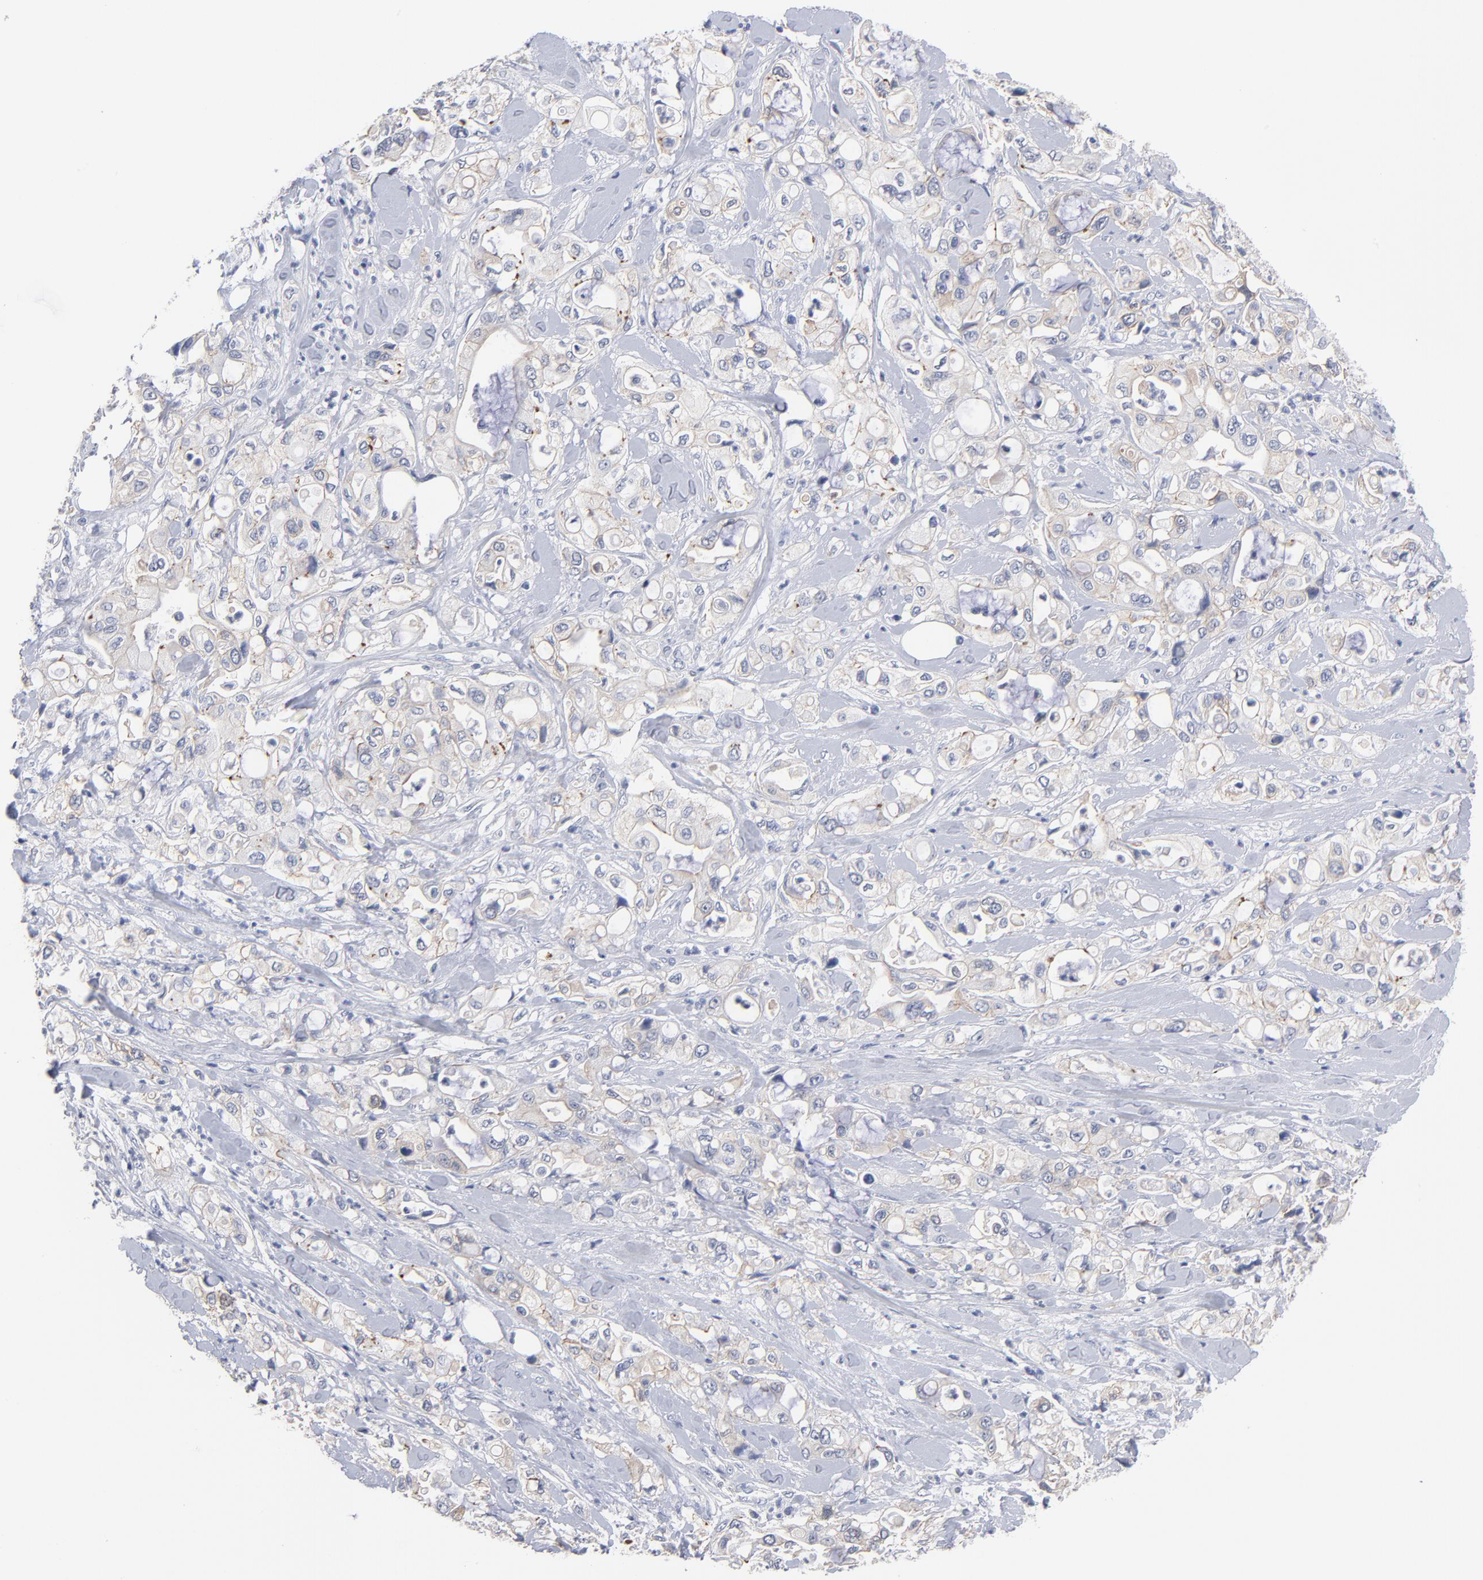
{"staining": {"intensity": "weak", "quantity": ">75%", "location": "cytoplasmic/membranous"}, "tissue": "pancreatic cancer", "cell_type": "Tumor cells", "image_type": "cancer", "snomed": [{"axis": "morphology", "description": "Adenocarcinoma, NOS"}, {"axis": "topography", "description": "Pancreas"}], "caption": "Immunohistochemical staining of human pancreatic adenocarcinoma reveals low levels of weak cytoplasmic/membranous protein expression in approximately >75% of tumor cells.", "gene": "PDLIM2", "patient": {"sex": "male", "age": 70}}